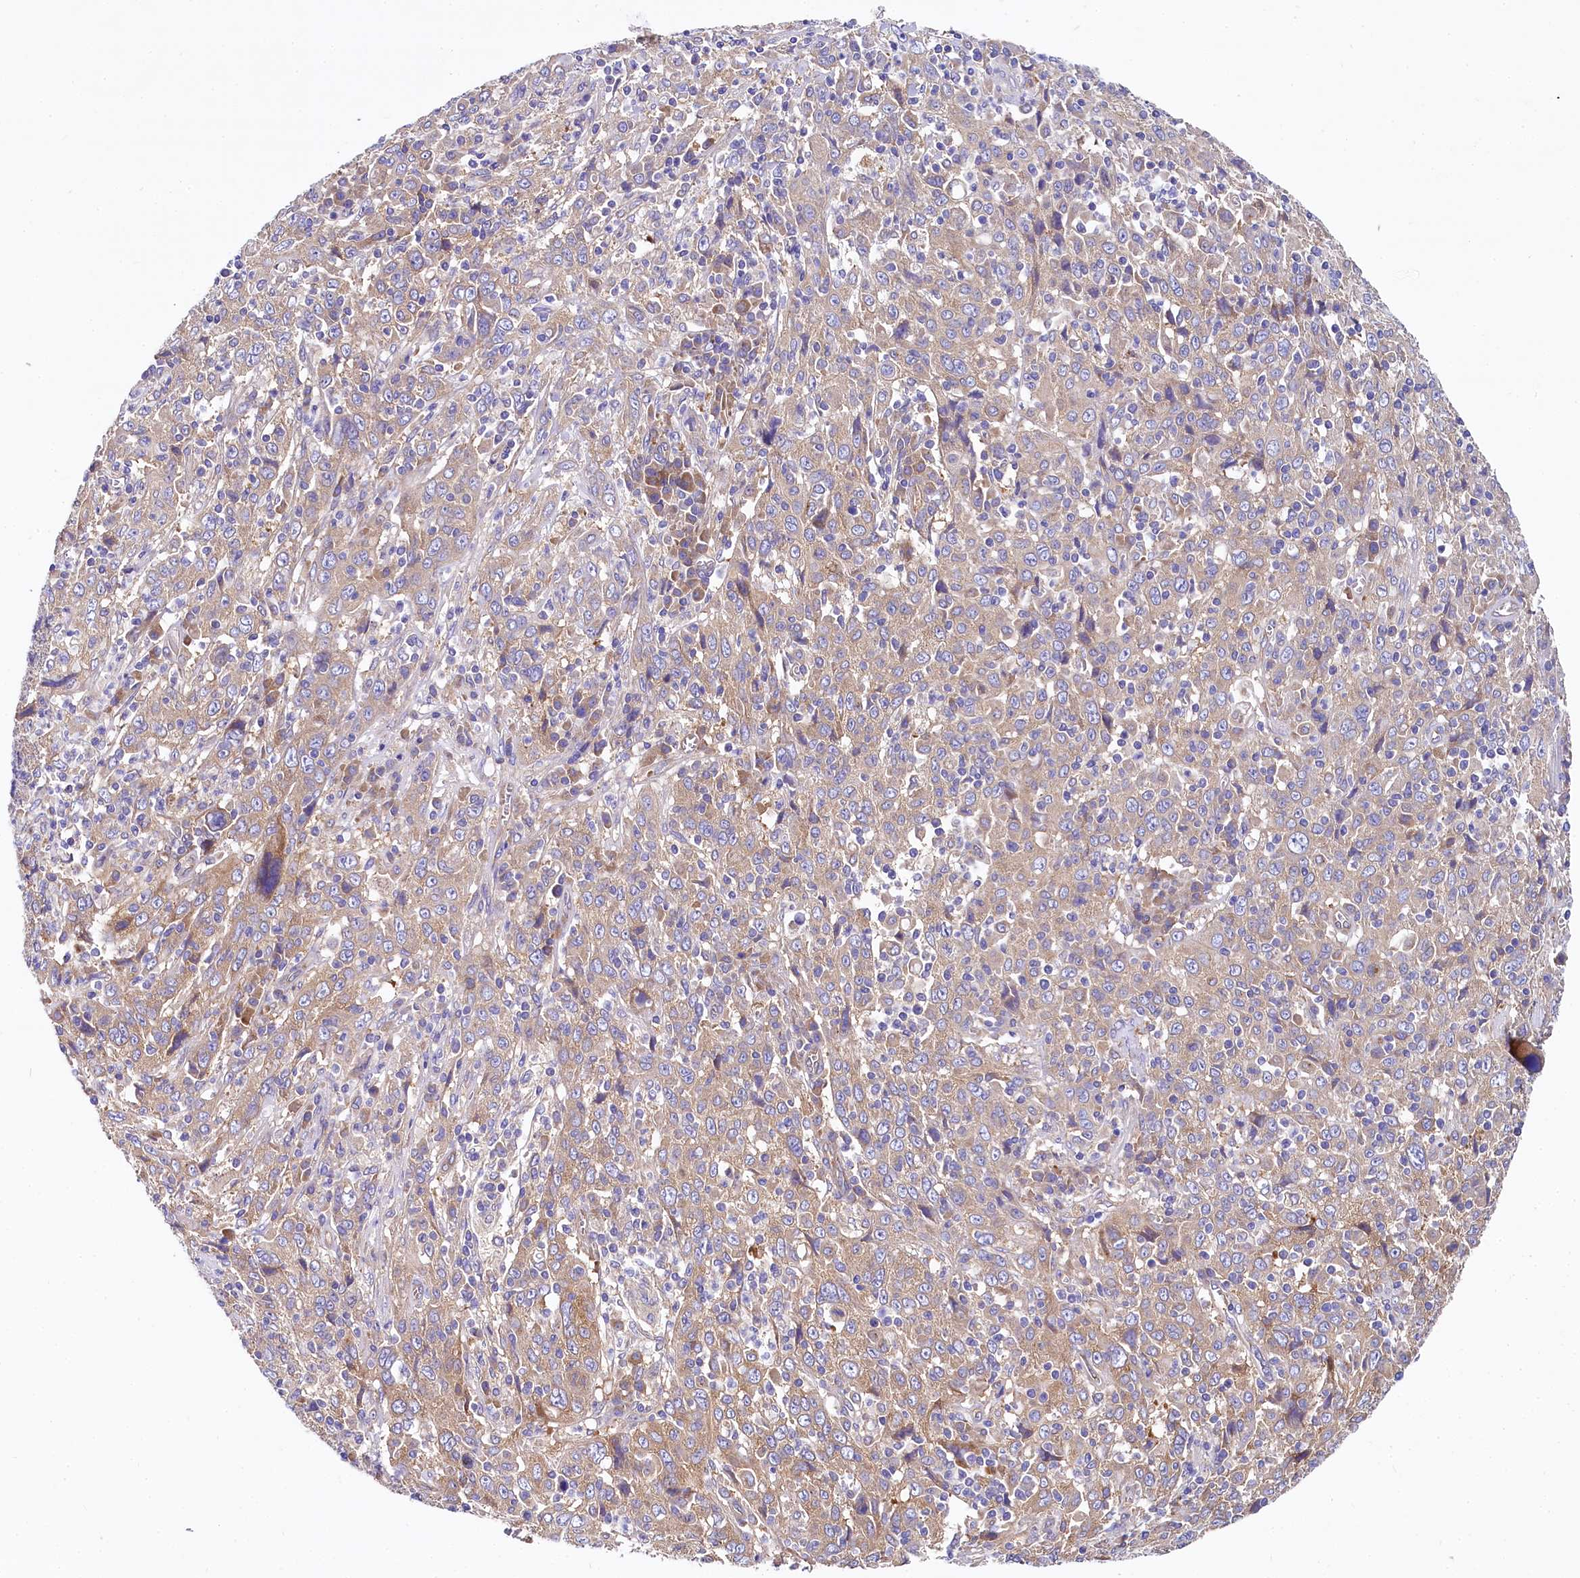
{"staining": {"intensity": "weak", "quantity": "25%-75%", "location": "cytoplasmic/membranous"}, "tissue": "cervical cancer", "cell_type": "Tumor cells", "image_type": "cancer", "snomed": [{"axis": "morphology", "description": "Squamous cell carcinoma, NOS"}, {"axis": "topography", "description": "Cervix"}], "caption": "Tumor cells exhibit low levels of weak cytoplasmic/membranous expression in approximately 25%-75% of cells in cervical cancer (squamous cell carcinoma).", "gene": "QARS1", "patient": {"sex": "female", "age": 46}}